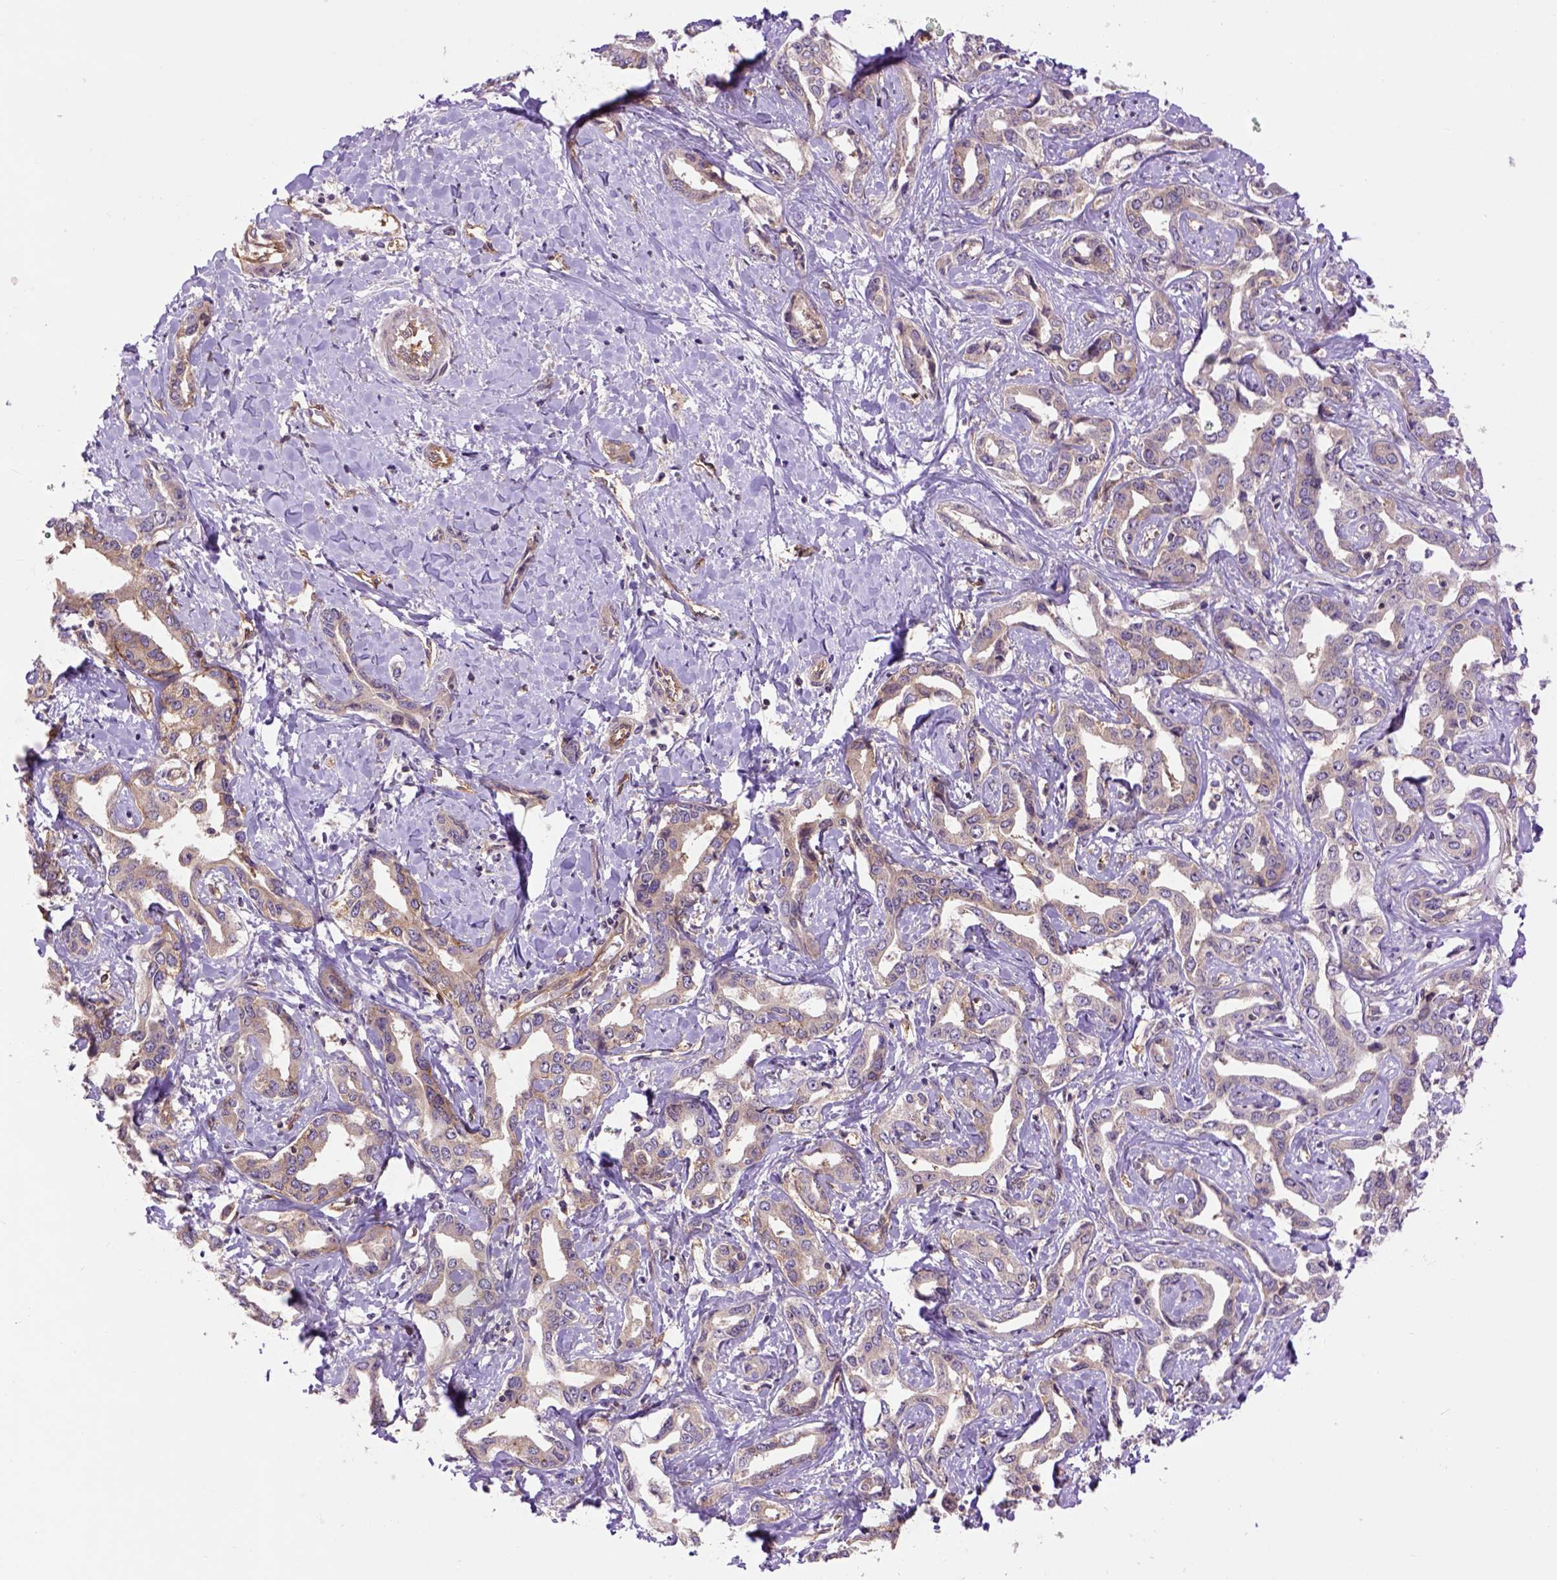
{"staining": {"intensity": "weak", "quantity": ">75%", "location": "cytoplasmic/membranous"}, "tissue": "liver cancer", "cell_type": "Tumor cells", "image_type": "cancer", "snomed": [{"axis": "morphology", "description": "Cholangiocarcinoma"}, {"axis": "topography", "description": "Liver"}], "caption": "Immunohistochemical staining of liver cancer exhibits weak cytoplasmic/membranous protein staining in about >75% of tumor cells. (brown staining indicates protein expression, while blue staining denotes nuclei).", "gene": "CASKIN2", "patient": {"sex": "male", "age": 59}}